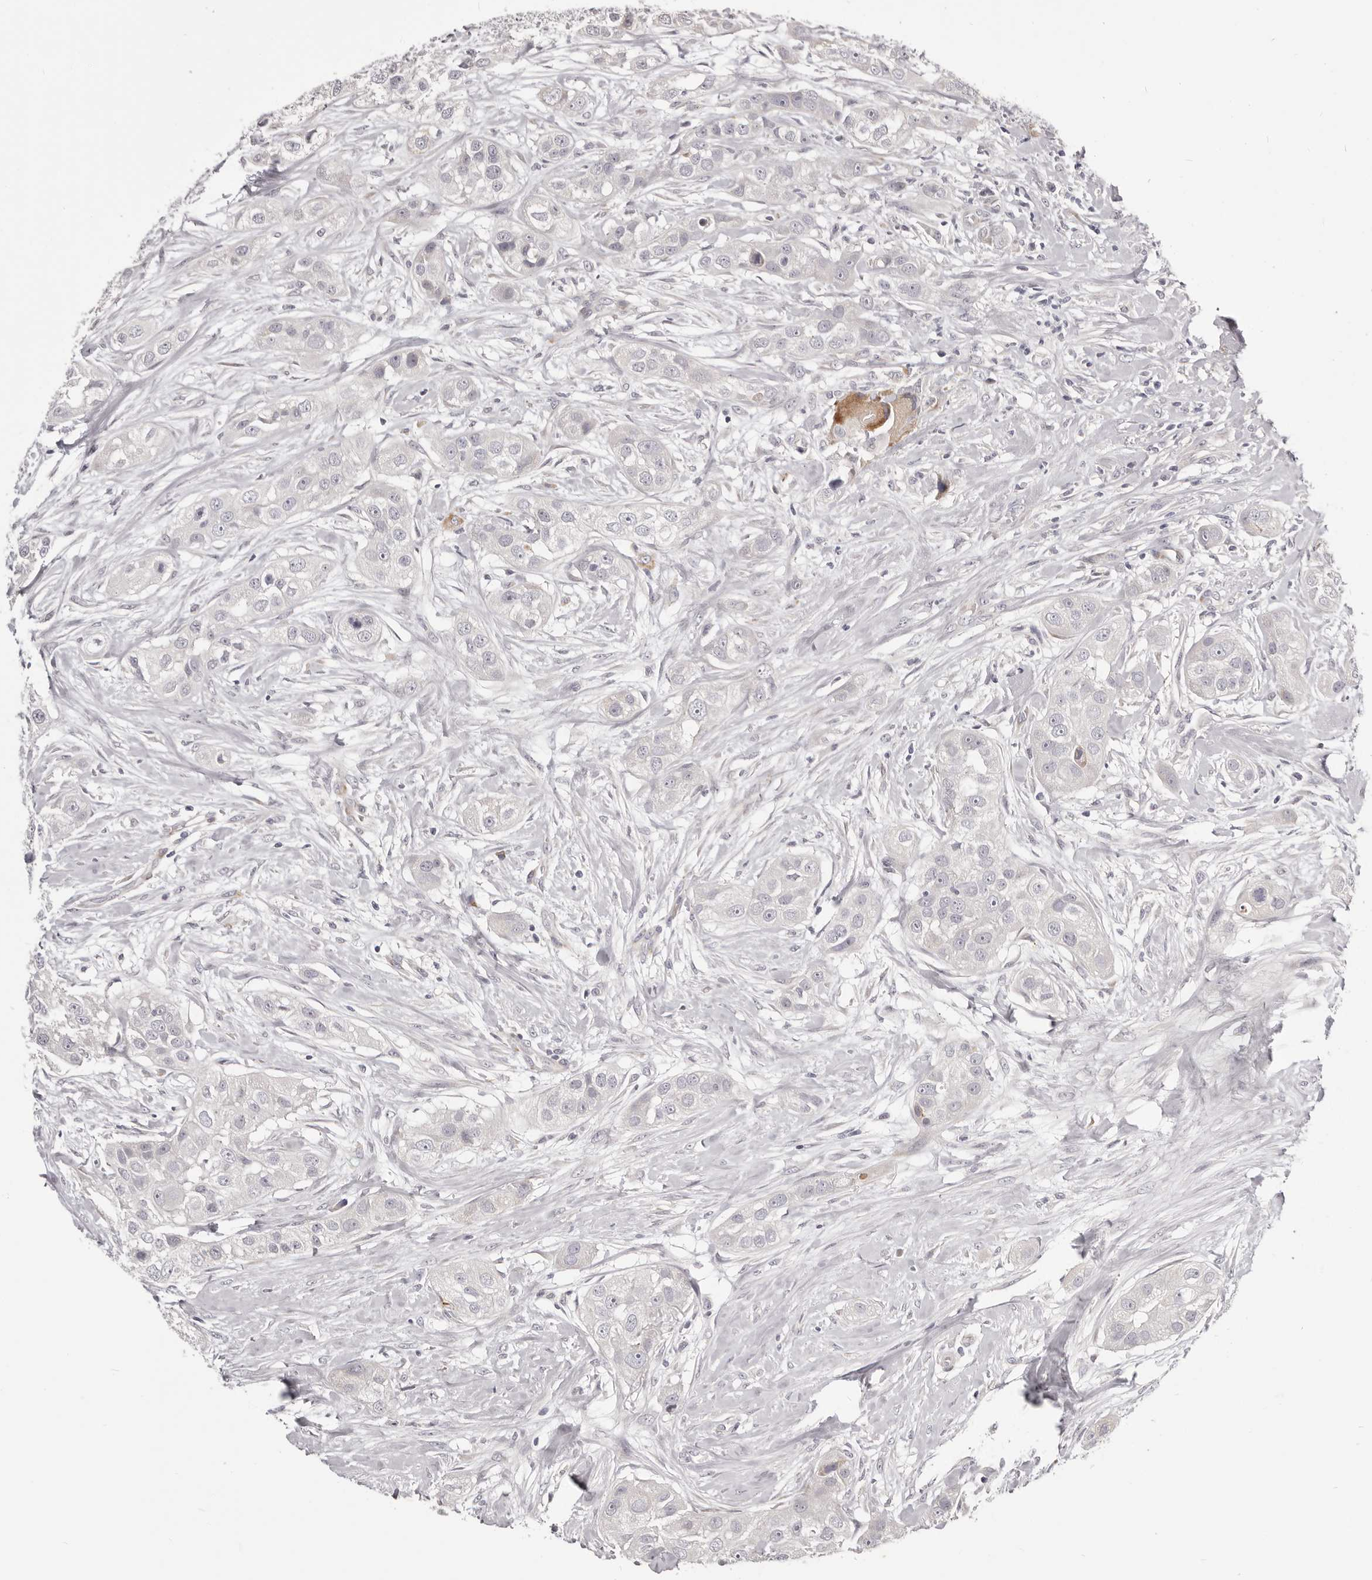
{"staining": {"intensity": "negative", "quantity": "none", "location": "none"}, "tissue": "head and neck cancer", "cell_type": "Tumor cells", "image_type": "cancer", "snomed": [{"axis": "morphology", "description": "Normal tissue, NOS"}, {"axis": "morphology", "description": "Squamous cell carcinoma, NOS"}, {"axis": "topography", "description": "Skeletal muscle"}, {"axis": "topography", "description": "Head-Neck"}], "caption": "Tumor cells are negative for protein expression in human squamous cell carcinoma (head and neck).", "gene": "OTUD3", "patient": {"sex": "male", "age": 51}}